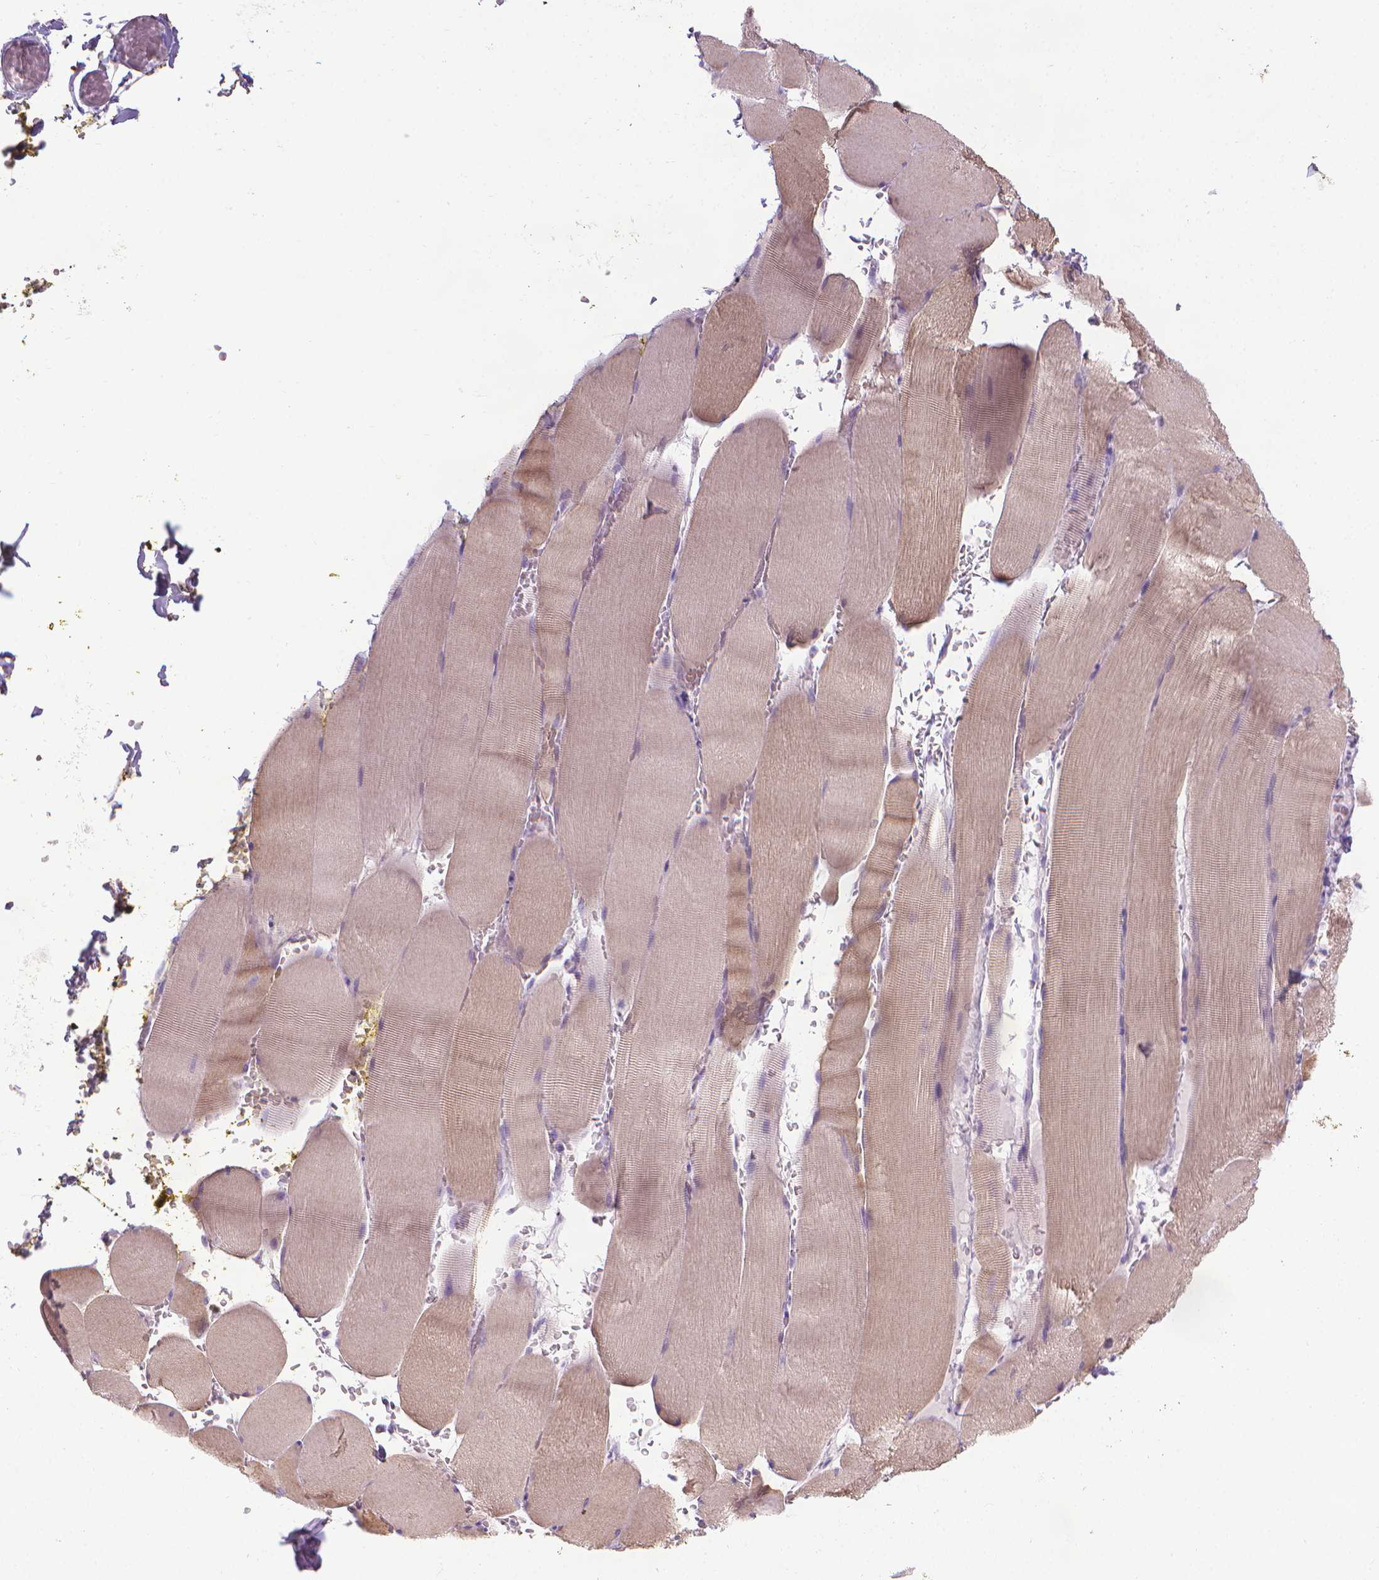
{"staining": {"intensity": "weak", "quantity": "25%-75%", "location": "cytoplasmic/membranous"}, "tissue": "skeletal muscle", "cell_type": "Myocytes", "image_type": "normal", "snomed": [{"axis": "morphology", "description": "Normal tissue, NOS"}, {"axis": "topography", "description": "Skeletal muscle"}], "caption": "Immunohistochemistry image of benign skeletal muscle stained for a protein (brown), which shows low levels of weak cytoplasmic/membranous positivity in approximately 25%-75% of myocytes.", "gene": "SPAG6", "patient": {"sex": "male", "age": 56}}